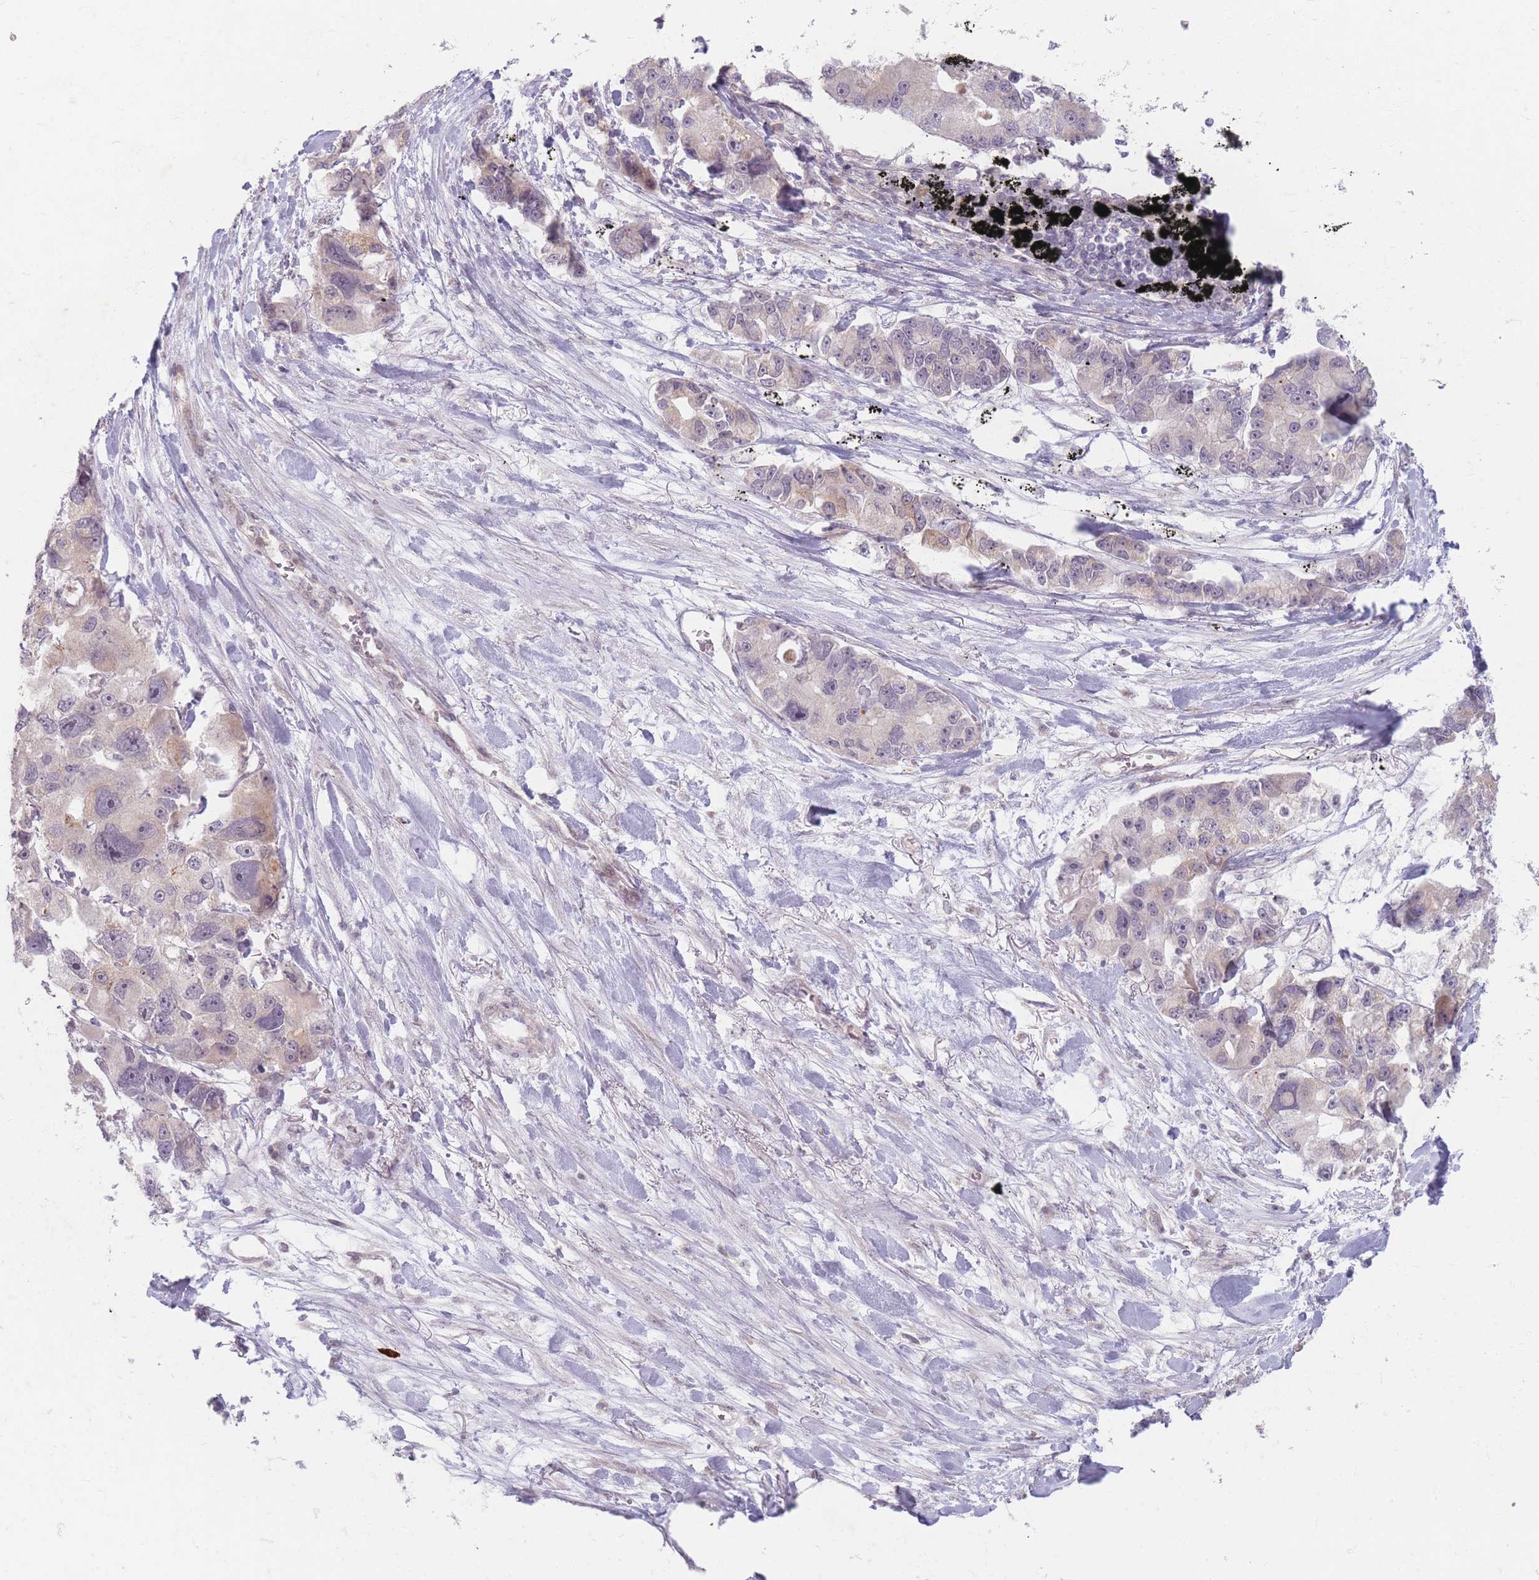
{"staining": {"intensity": "weak", "quantity": "<25%", "location": "cytoplasmic/membranous,nuclear"}, "tissue": "lung cancer", "cell_type": "Tumor cells", "image_type": "cancer", "snomed": [{"axis": "morphology", "description": "Adenocarcinoma, NOS"}, {"axis": "topography", "description": "Lung"}], "caption": "Lung cancer (adenocarcinoma) stained for a protein using immunohistochemistry displays no expression tumor cells.", "gene": "GABRA6", "patient": {"sex": "female", "age": 54}}